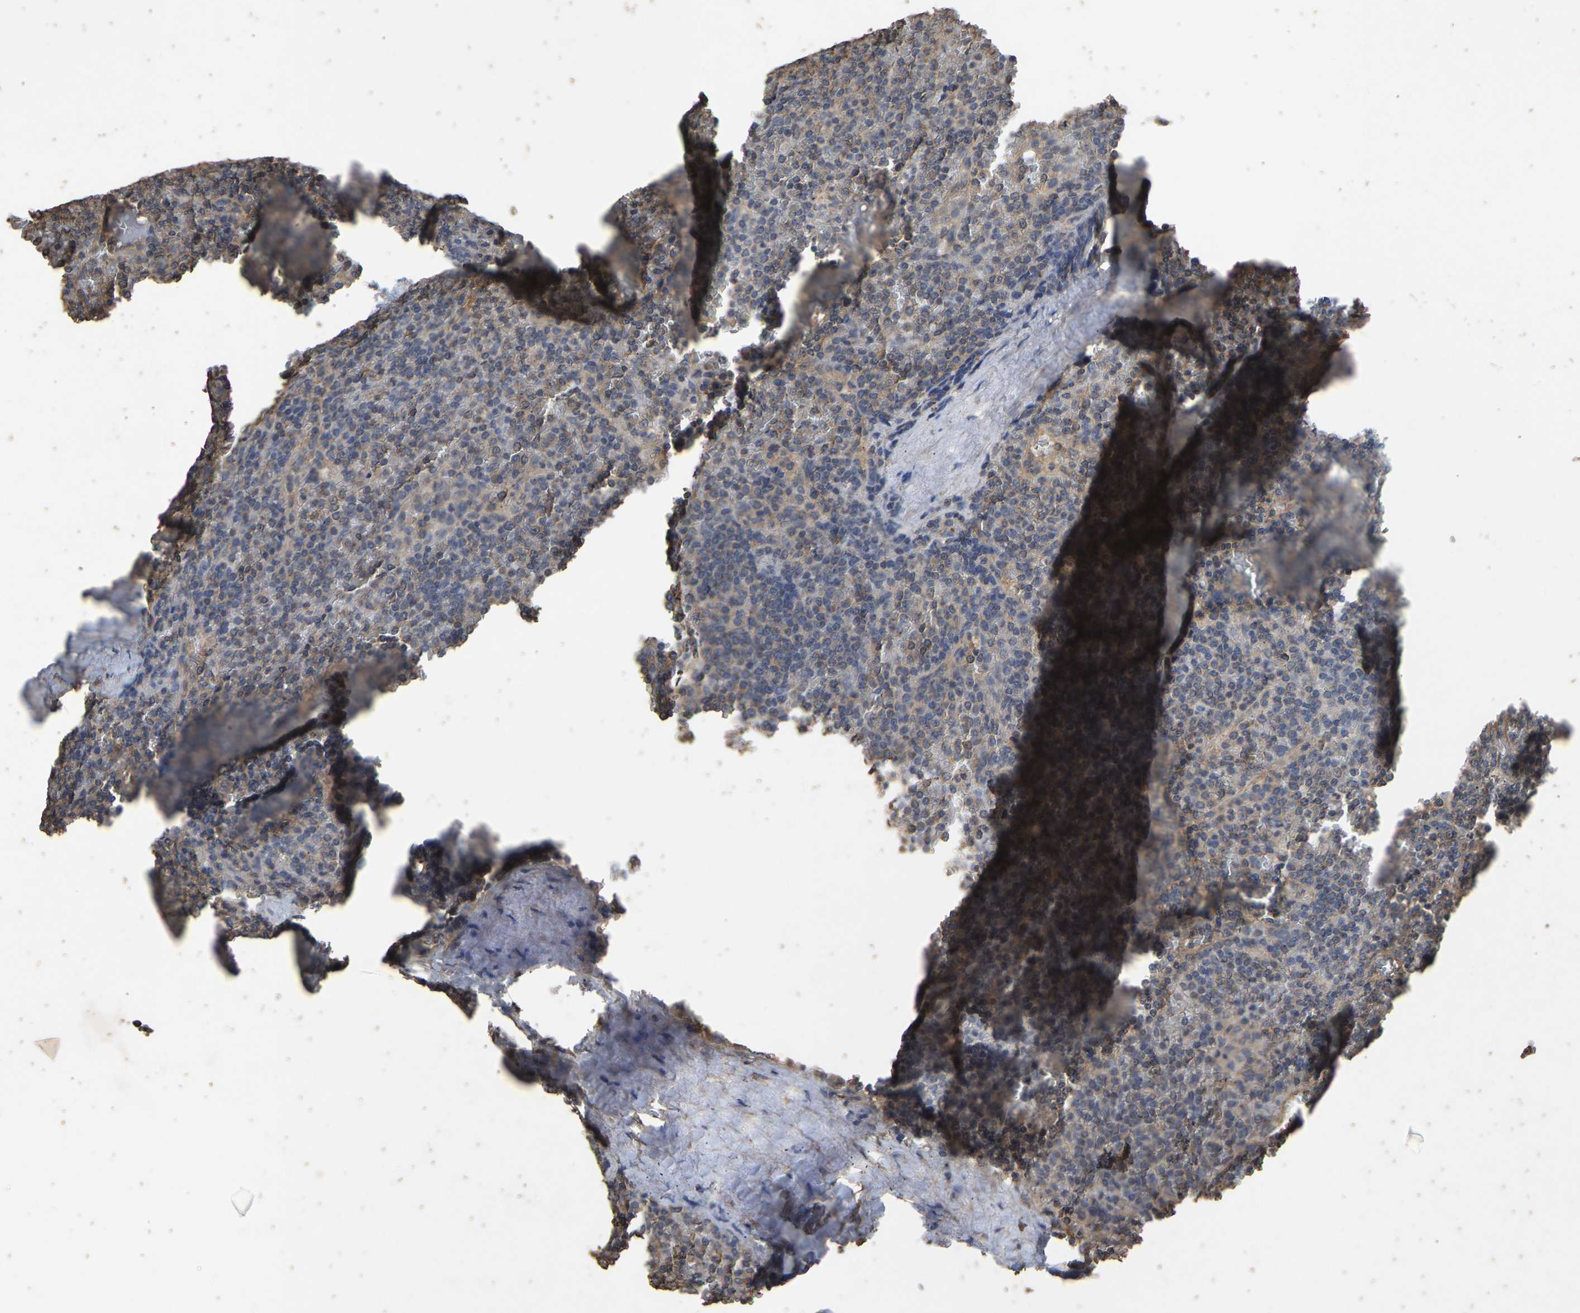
{"staining": {"intensity": "weak", "quantity": "25%-75%", "location": "cytoplasmic/membranous"}, "tissue": "lymphoma", "cell_type": "Tumor cells", "image_type": "cancer", "snomed": [{"axis": "morphology", "description": "Malignant lymphoma, non-Hodgkin's type, Low grade"}, {"axis": "topography", "description": "Spleen"}], "caption": "A high-resolution histopathology image shows immunohistochemistry (IHC) staining of low-grade malignant lymphoma, non-Hodgkin's type, which shows weak cytoplasmic/membranous positivity in approximately 25%-75% of tumor cells. (Stains: DAB (3,3'-diaminobenzidine) in brown, nuclei in blue, Microscopy: brightfield microscopy at high magnification).", "gene": "CIDEC", "patient": {"sex": "female", "age": 19}}